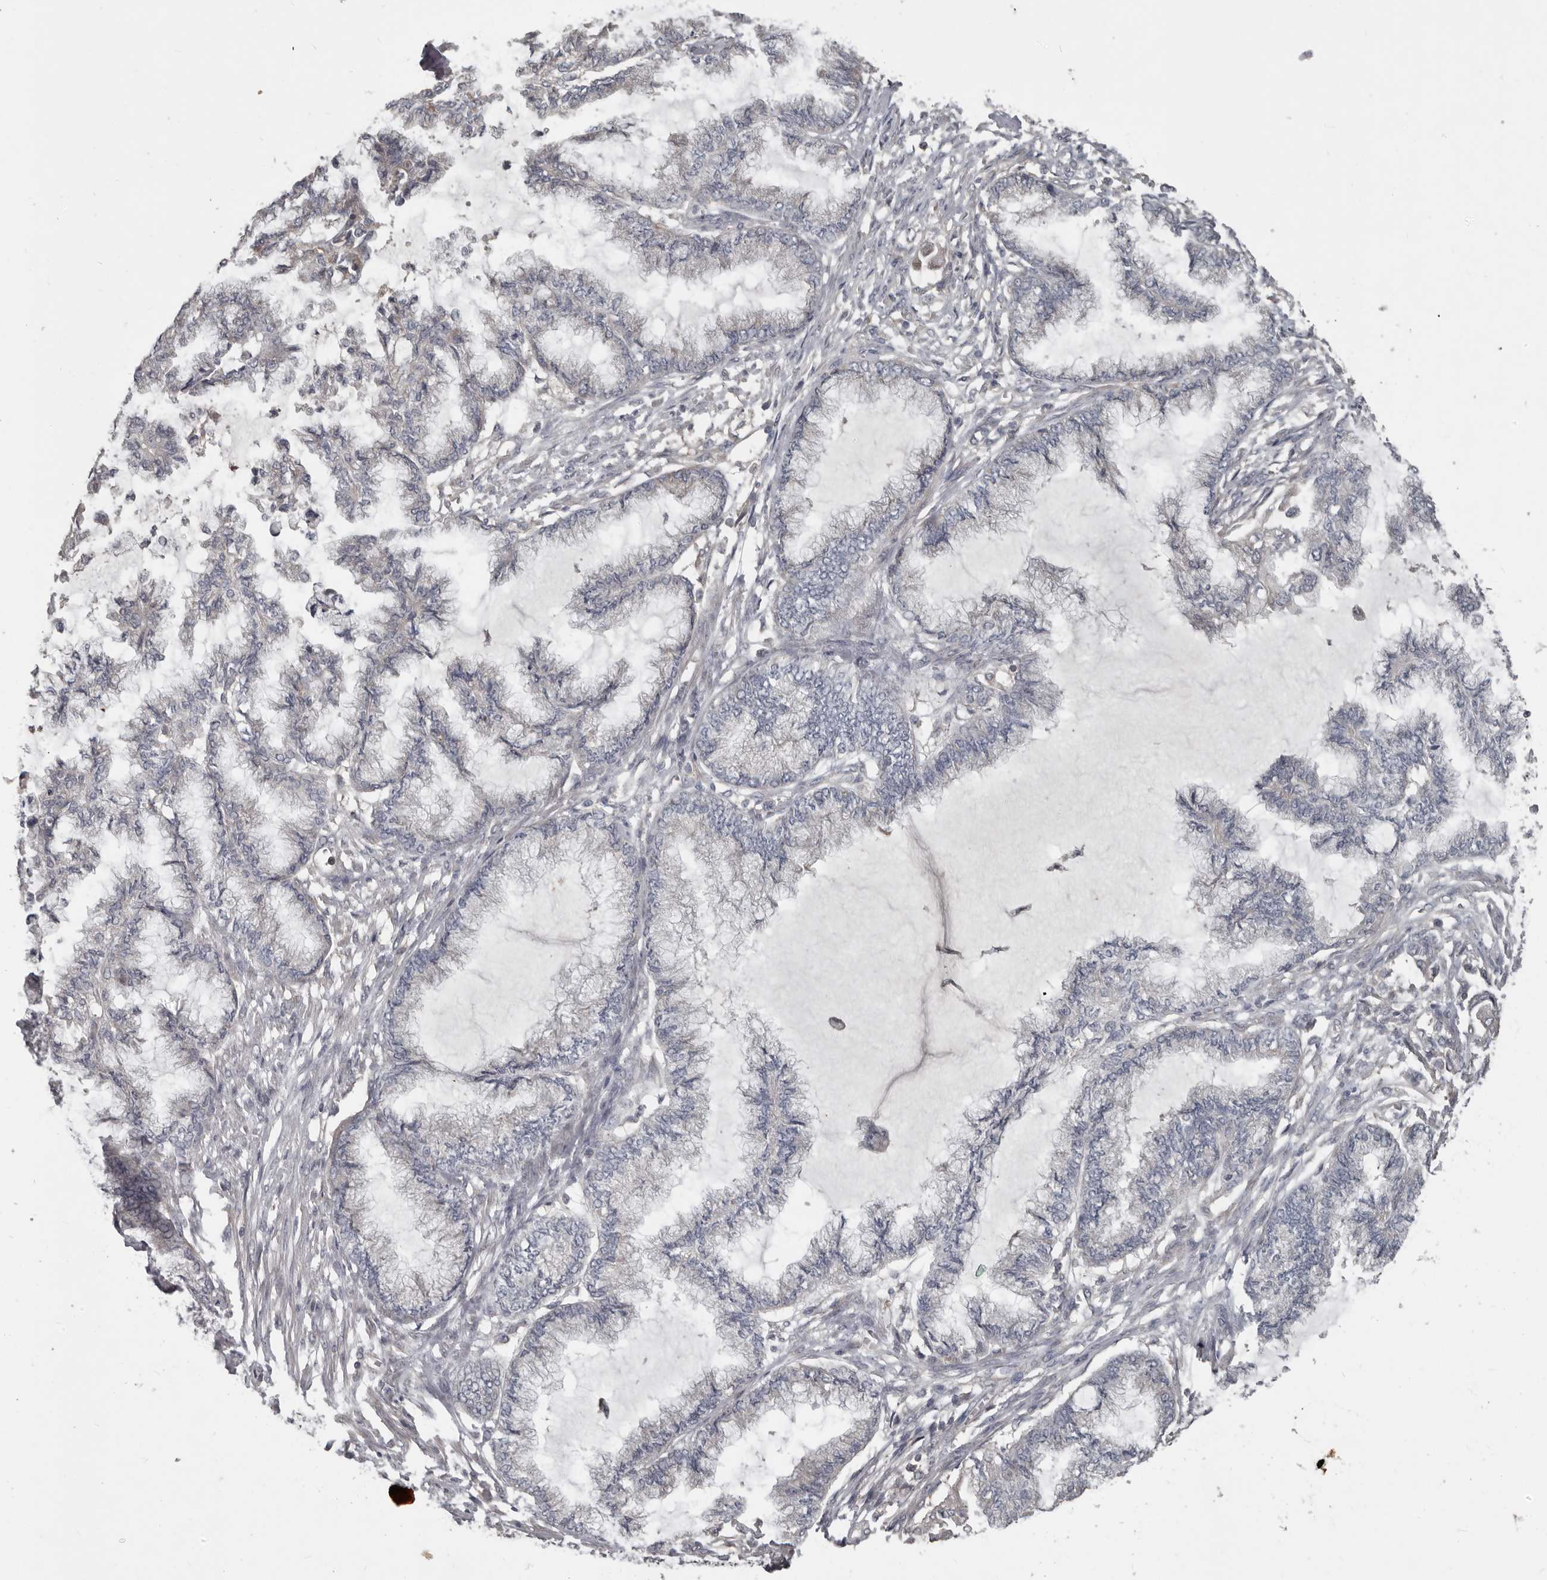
{"staining": {"intensity": "negative", "quantity": "none", "location": "none"}, "tissue": "endometrial cancer", "cell_type": "Tumor cells", "image_type": "cancer", "snomed": [{"axis": "morphology", "description": "Adenocarcinoma, NOS"}, {"axis": "topography", "description": "Endometrium"}], "caption": "Endometrial cancer was stained to show a protein in brown. There is no significant positivity in tumor cells.", "gene": "CA6", "patient": {"sex": "female", "age": 86}}